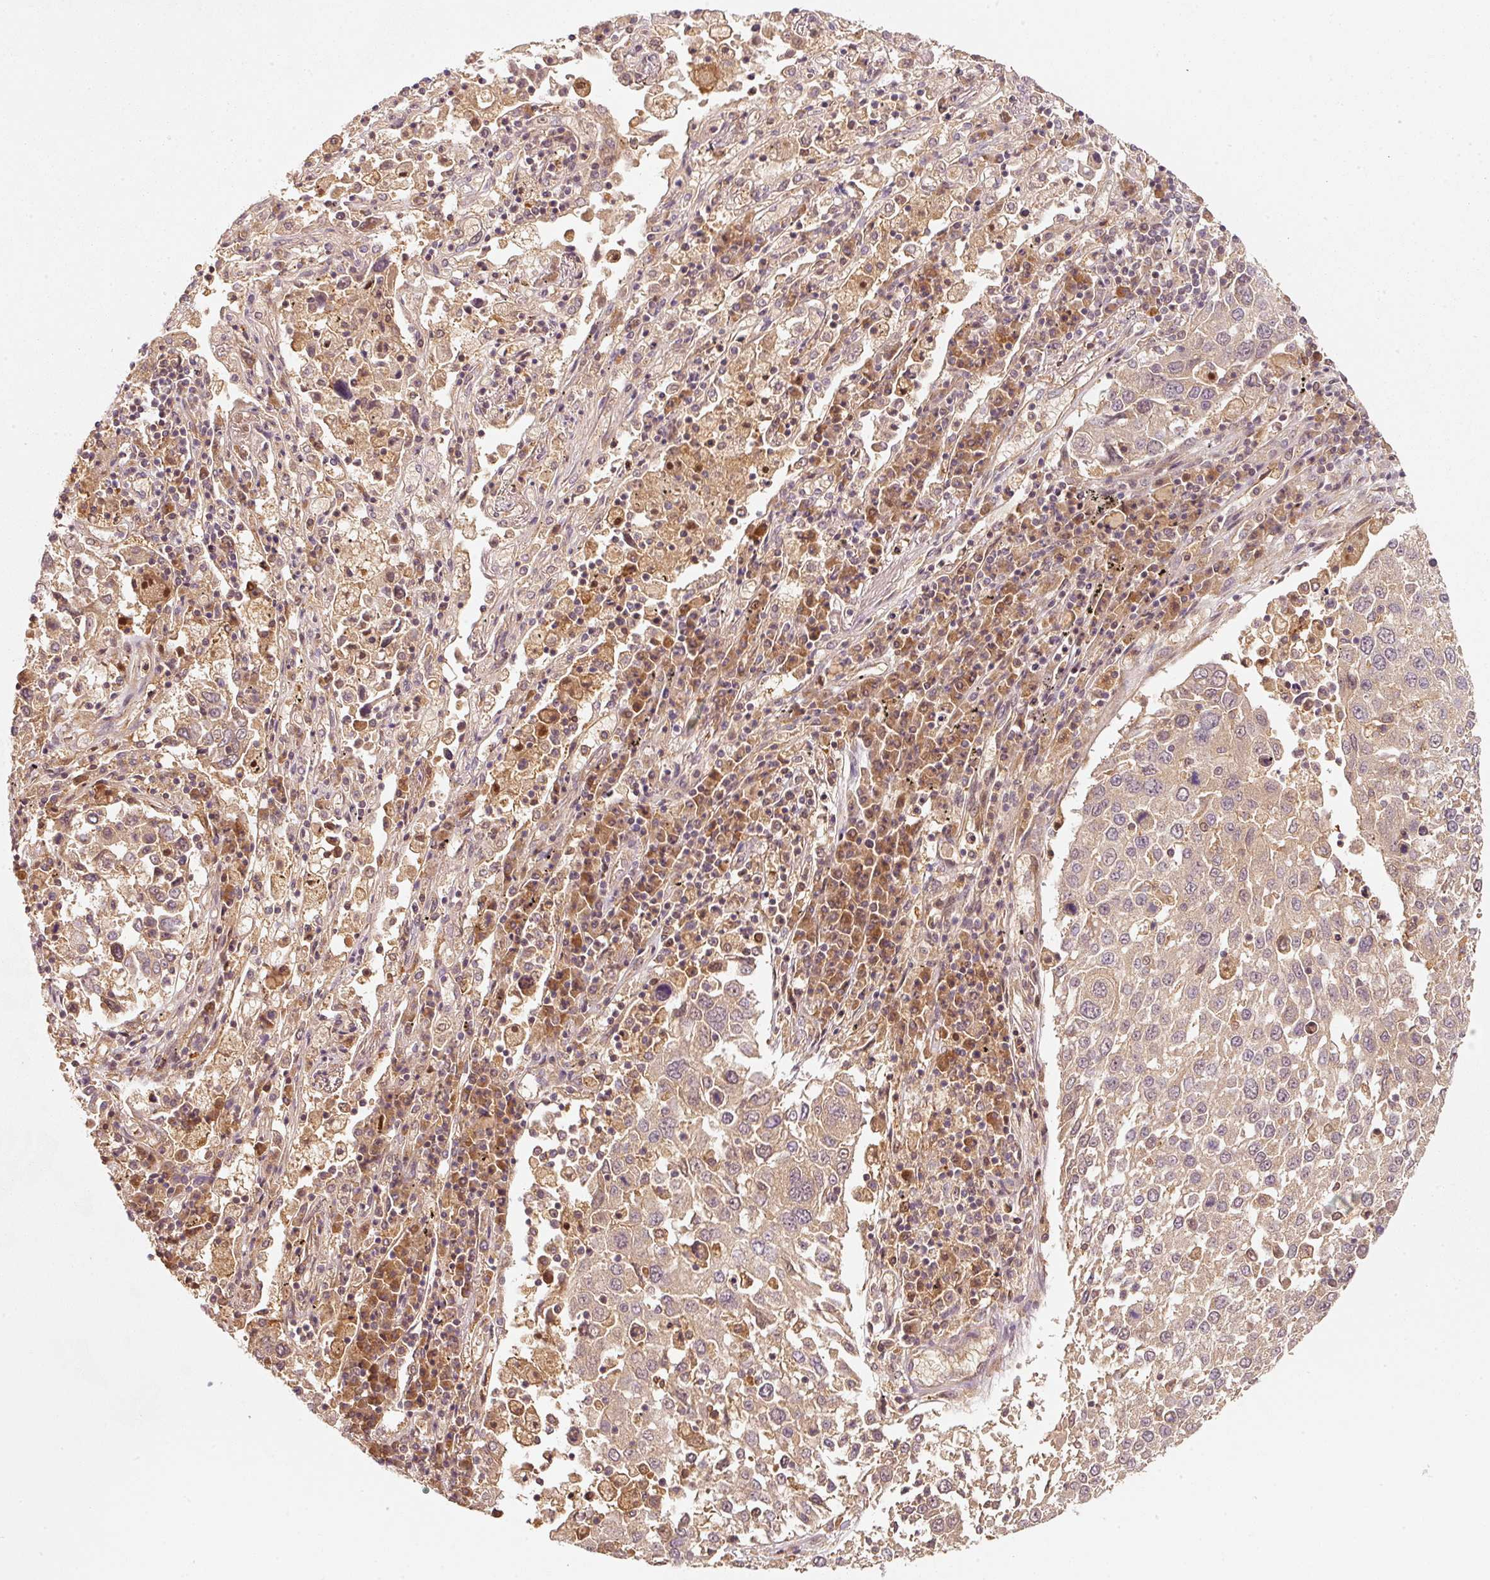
{"staining": {"intensity": "weak", "quantity": "25%-75%", "location": "cytoplasmic/membranous"}, "tissue": "lung cancer", "cell_type": "Tumor cells", "image_type": "cancer", "snomed": [{"axis": "morphology", "description": "Squamous cell carcinoma, NOS"}, {"axis": "topography", "description": "Lung"}], "caption": "Protein analysis of lung cancer tissue shows weak cytoplasmic/membranous positivity in approximately 25%-75% of tumor cells.", "gene": "RRAS2", "patient": {"sex": "male", "age": 65}}